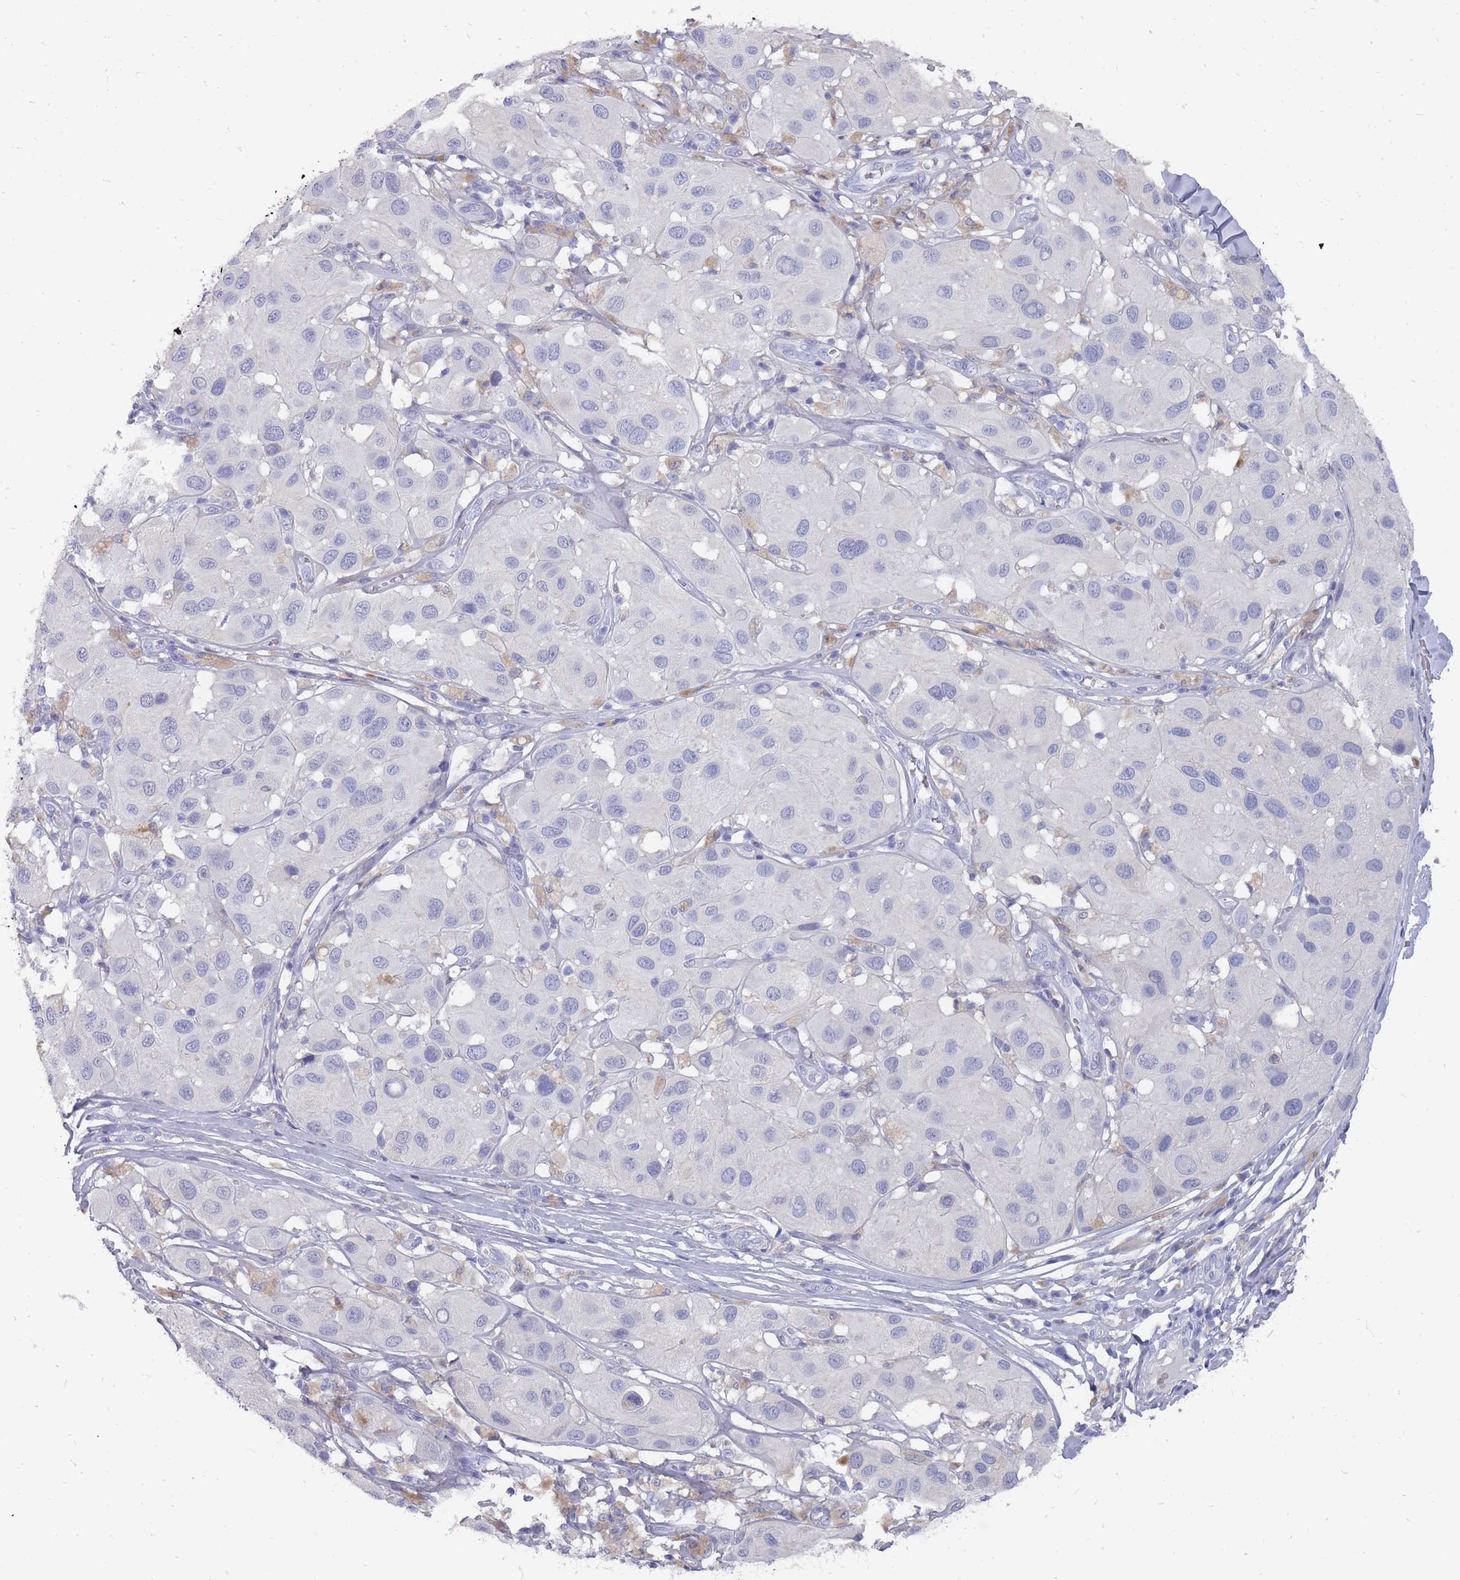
{"staining": {"intensity": "negative", "quantity": "none", "location": "none"}, "tissue": "melanoma", "cell_type": "Tumor cells", "image_type": "cancer", "snomed": [{"axis": "morphology", "description": "Malignant melanoma, Metastatic site"}, {"axis": "topography", "description": "Skin"}], "caption": "The immunohistochemistry (IHC) micrograph has no significant staining in tumor cells of malignant melanoma (metastatic site) tissue.", "gene": "OTULINL", "patient": {"sex": "male", "age": 41}}